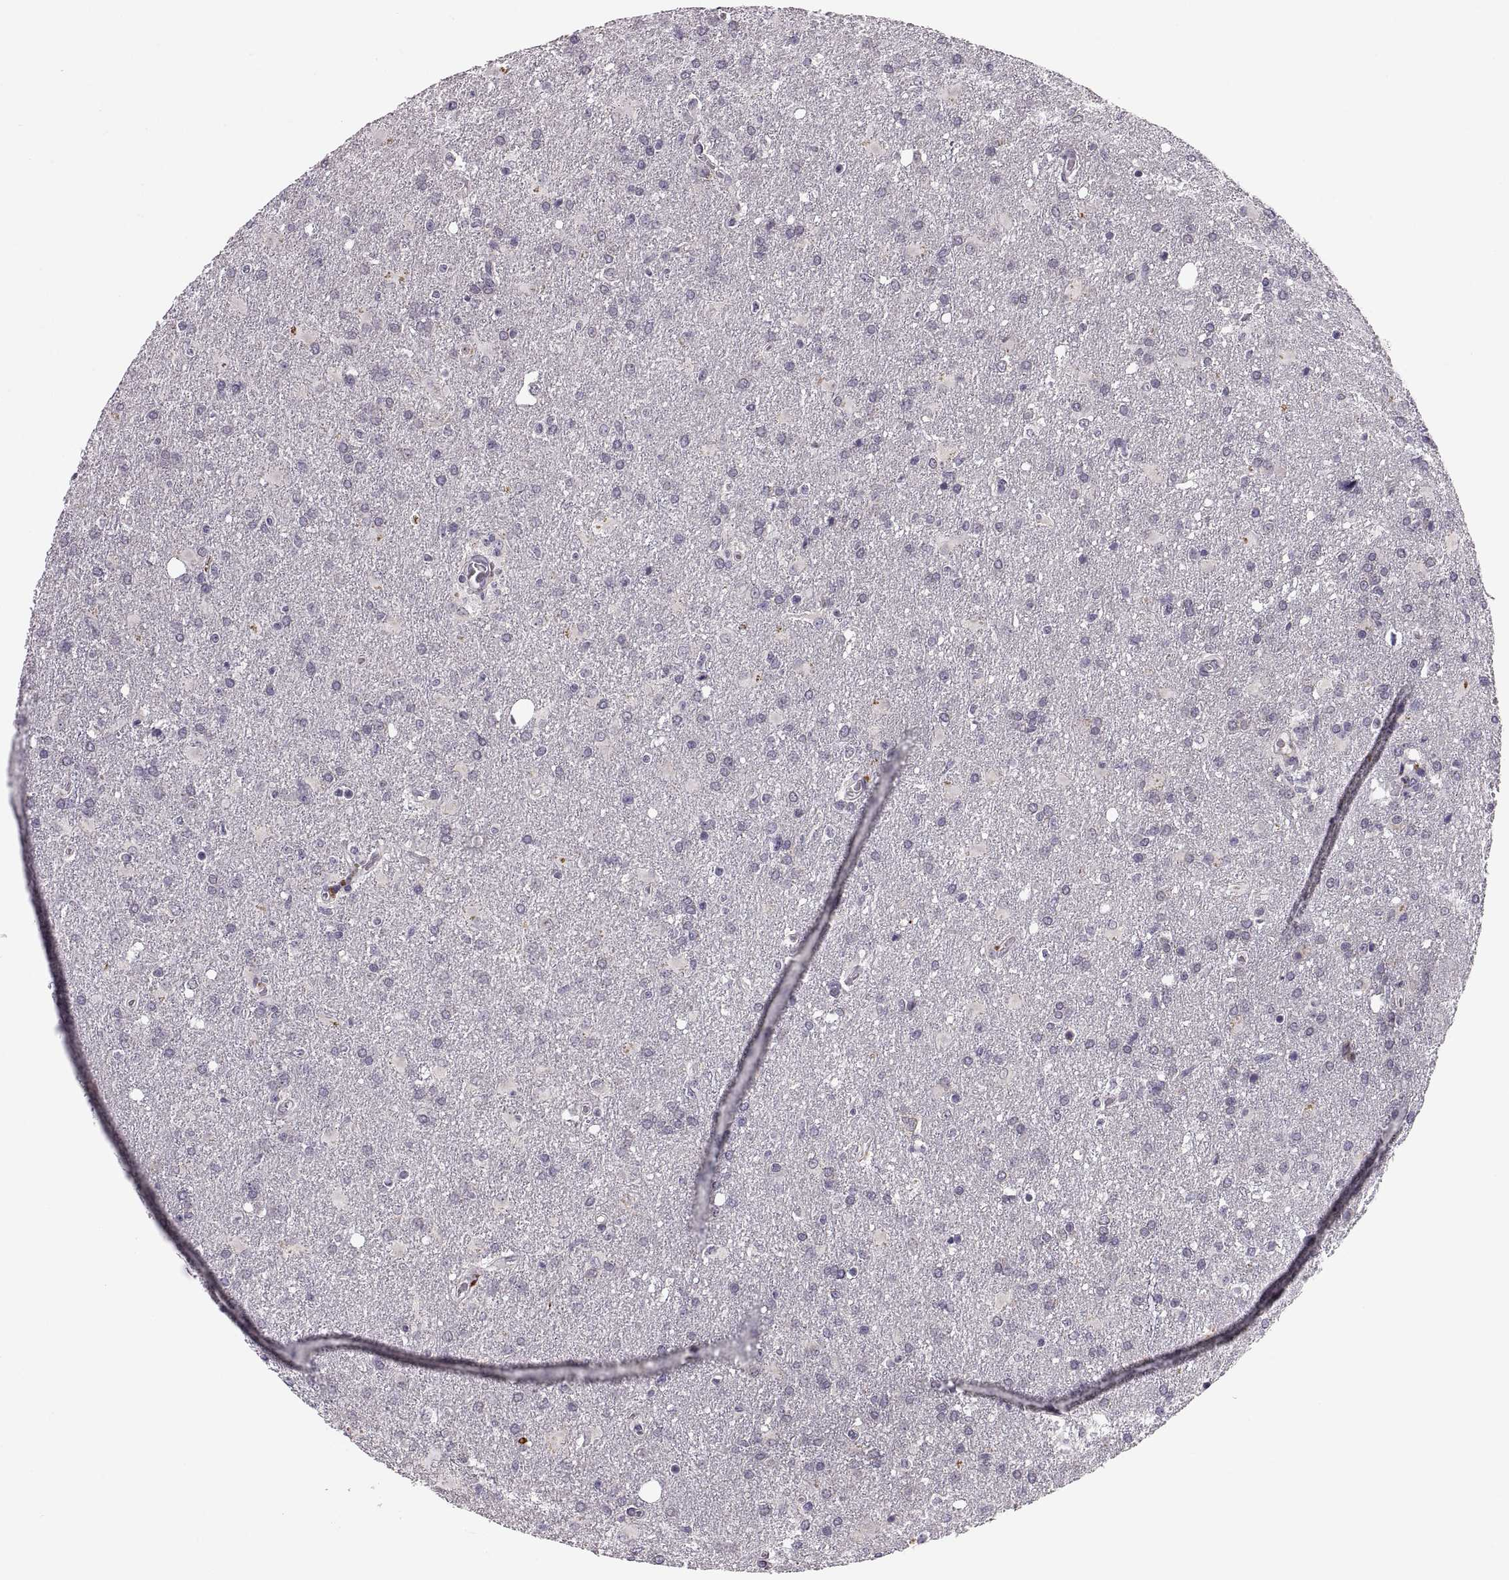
{"staining": {"intensity": "negative", "quantity": "none", "location": "none"}, "tissue": "glioma", "cell_type": "Tumor cells", "image_type": "cancer", "snomed": [{"axis": "morphology", "description": "Glioma, malignant, High grade"}, {"axis": "topography", "description": "Brain"}], "caption": "This image is of malignant high-grade glioma stained with IHC to label a protein in brown with the nuclei are counter-stained blue. There is no positivity in tumor cells.", "gene": "ADH6", "patient": {"sex": "male", "age": 68}}